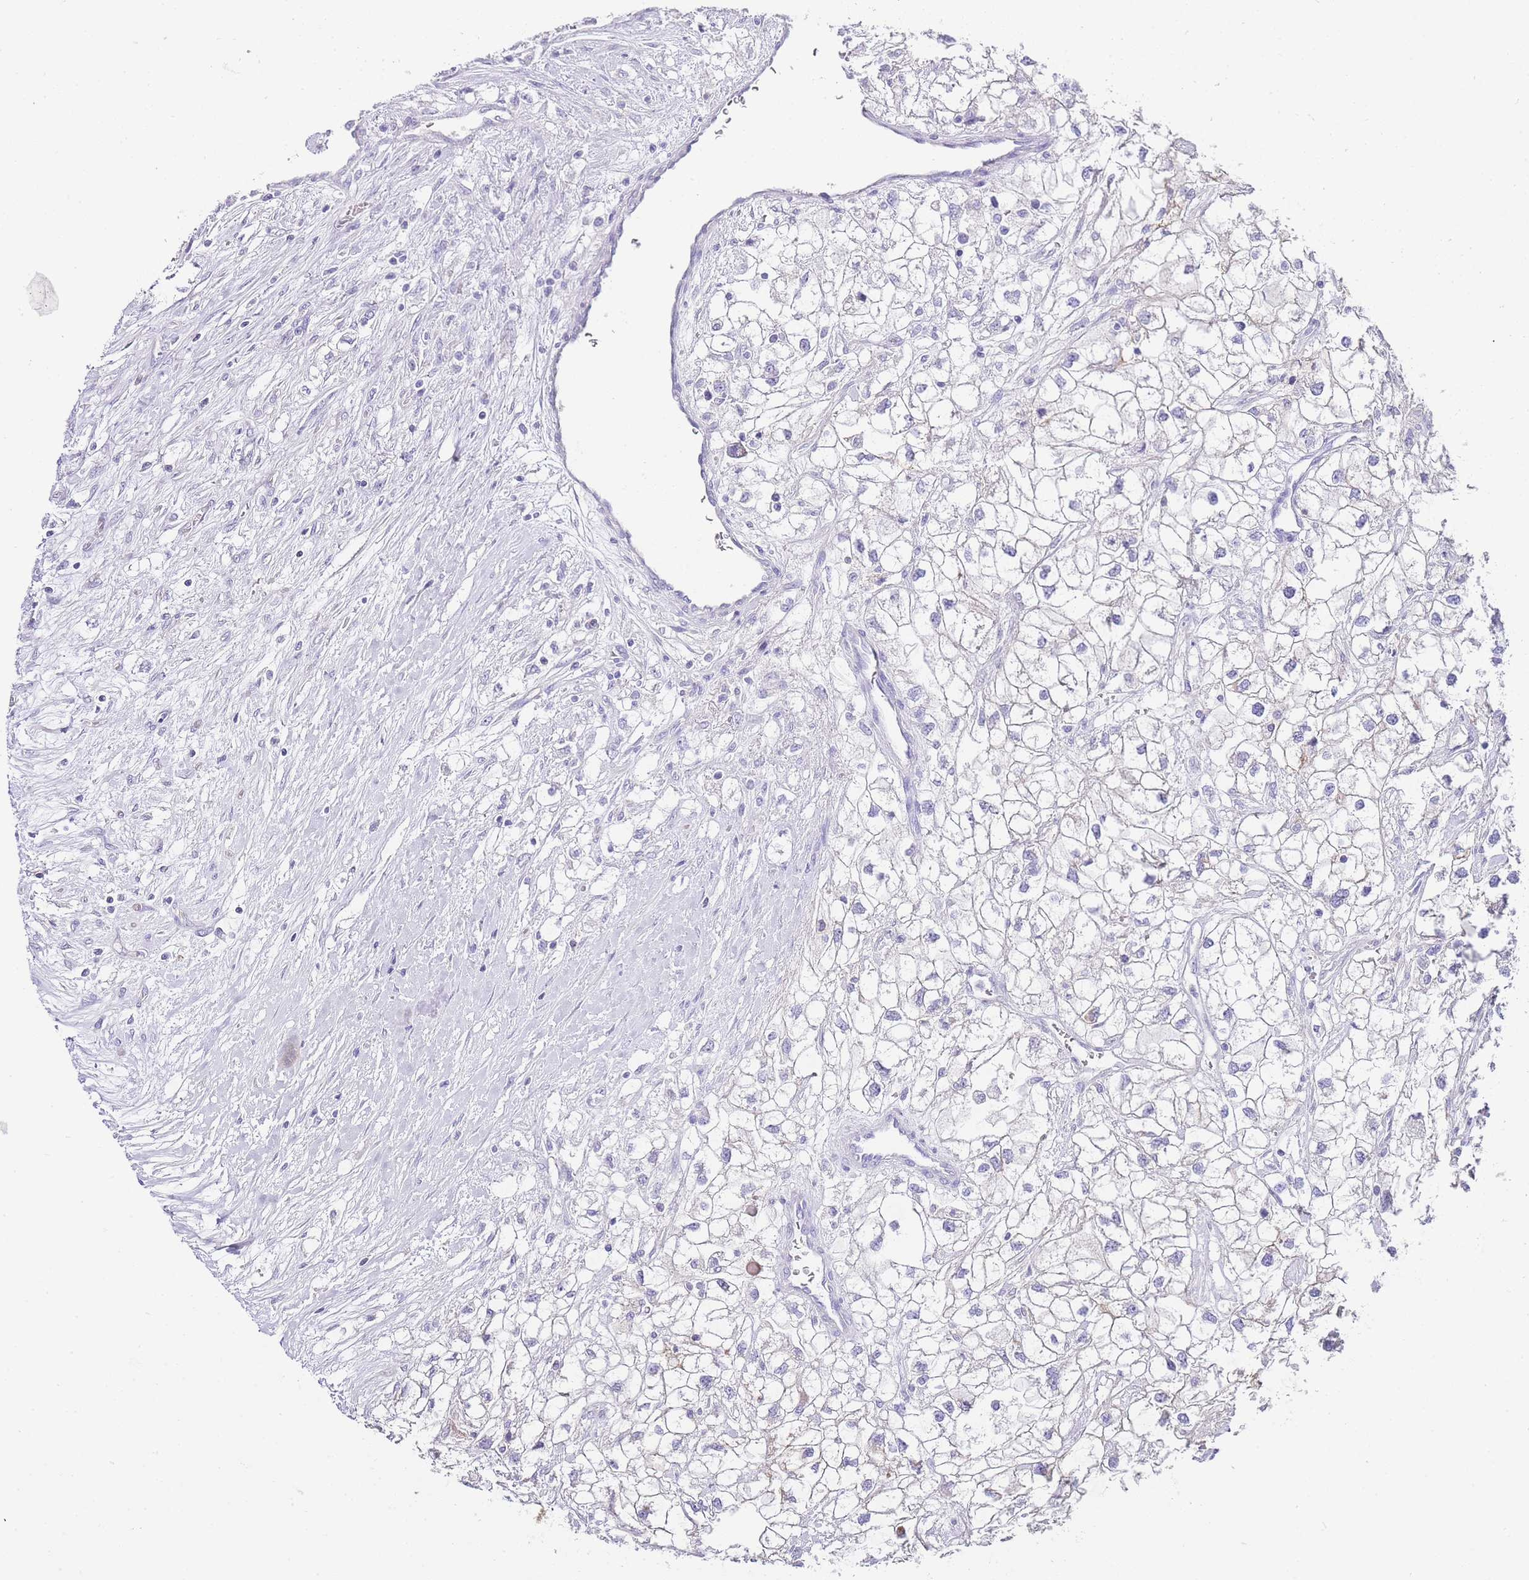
{"staining": {"intensity": "negative", "quantity": "none", "location": "none"}, "tissue": "renal cancer", "cell_type": "Tumor cells", "image_type": "cancer", "snomed": [{"axis": "morphology", "description": "Adenocarcinoma, NOS"}, {"axis": "topography", "description": "Kidney"}], "caption": "Renal adenocarcinoma was stained to show a protein in brown. There is no significant expression in tumor cells.", "gene": "DPP4", "patient": {"sex": "male", "age": 59}}